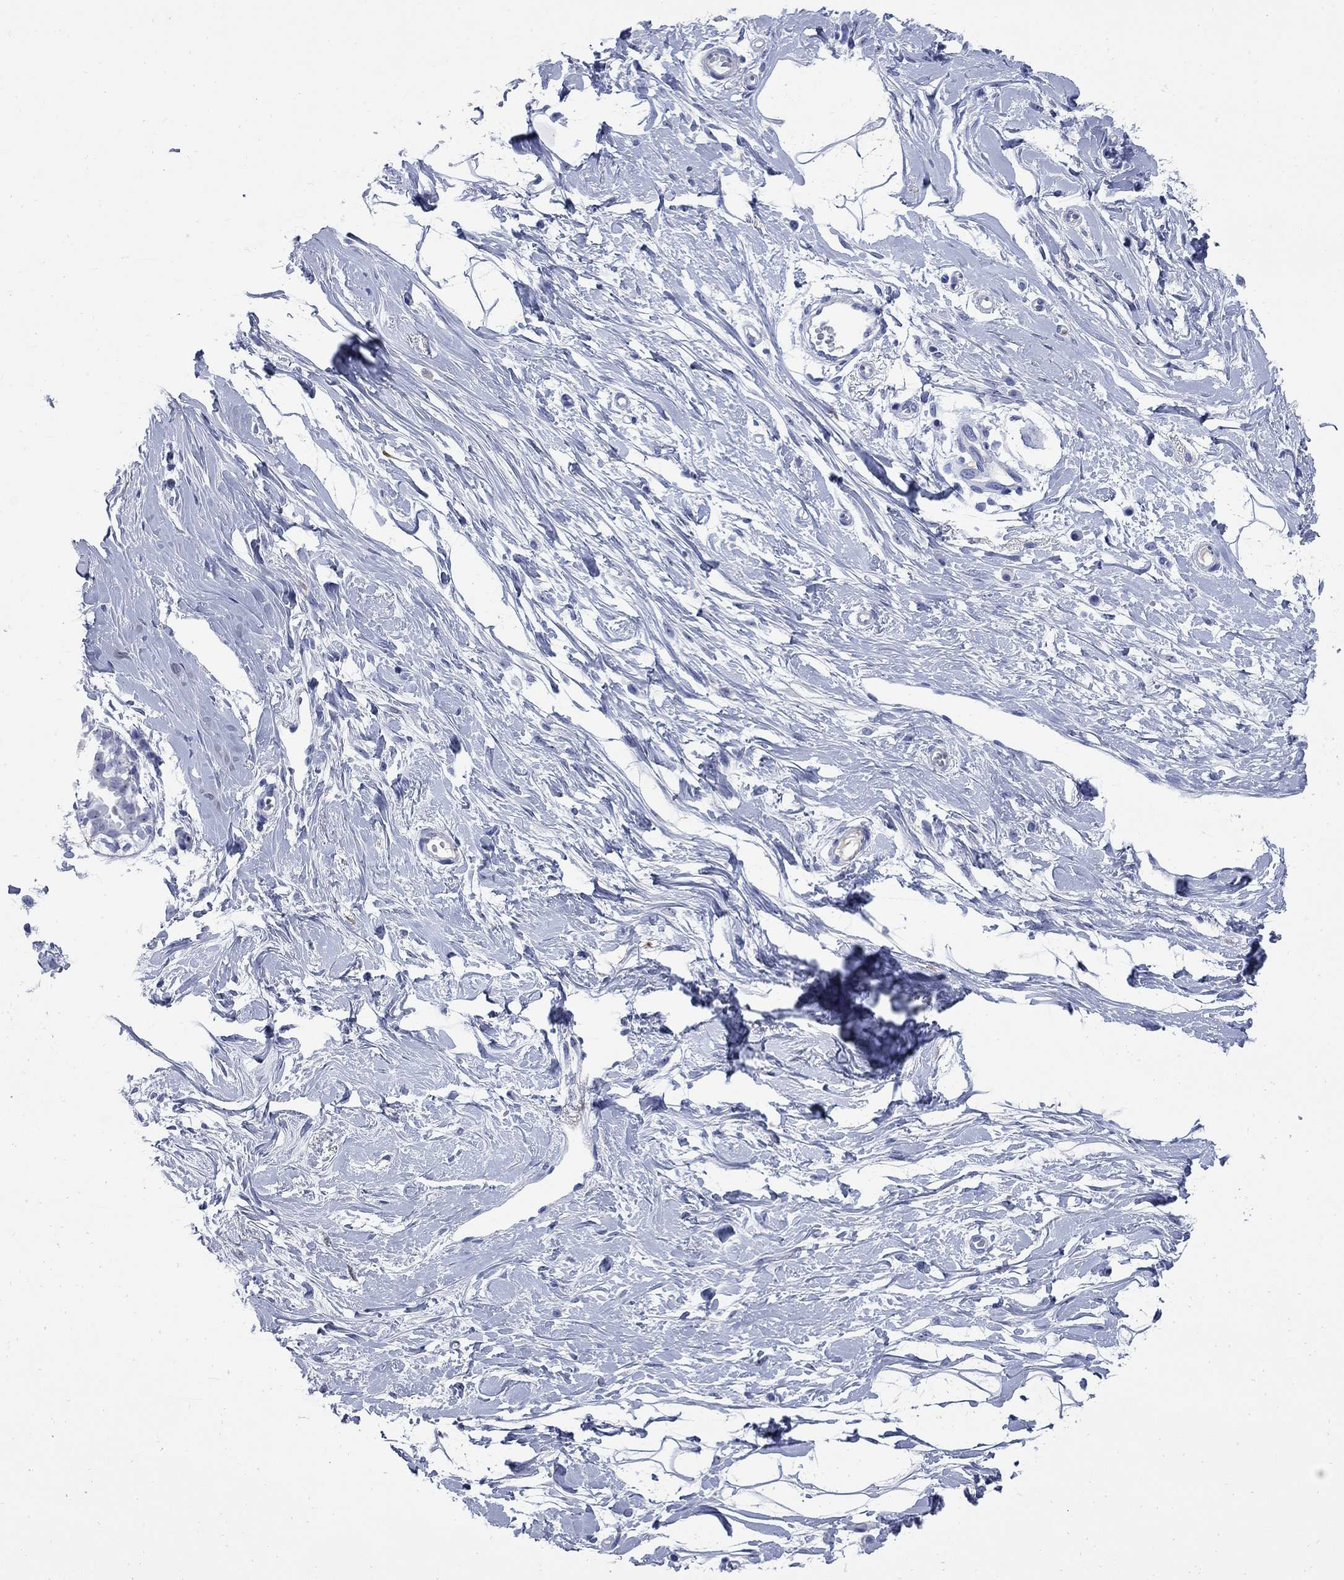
{"staining": {"intensity": "negative", "quantity": "none", "location": "none"}, "tissue": "breast", "cell_type": "Adipocytes", "image_type": "normal", "snomed": [{"axis": "morphology", "description": "Normal tissue, NOS"}, {"axis": "topography", "description": "Breast"}], "caption": "Immunohistochemistry micrograph of benign breast: human breast stained with DAB (3,3'-diaminobenzidine) displays no significant protein positivity in adipocytes.", "gene": "TACC3", "patient": {"sex": "female", "age": 49}}